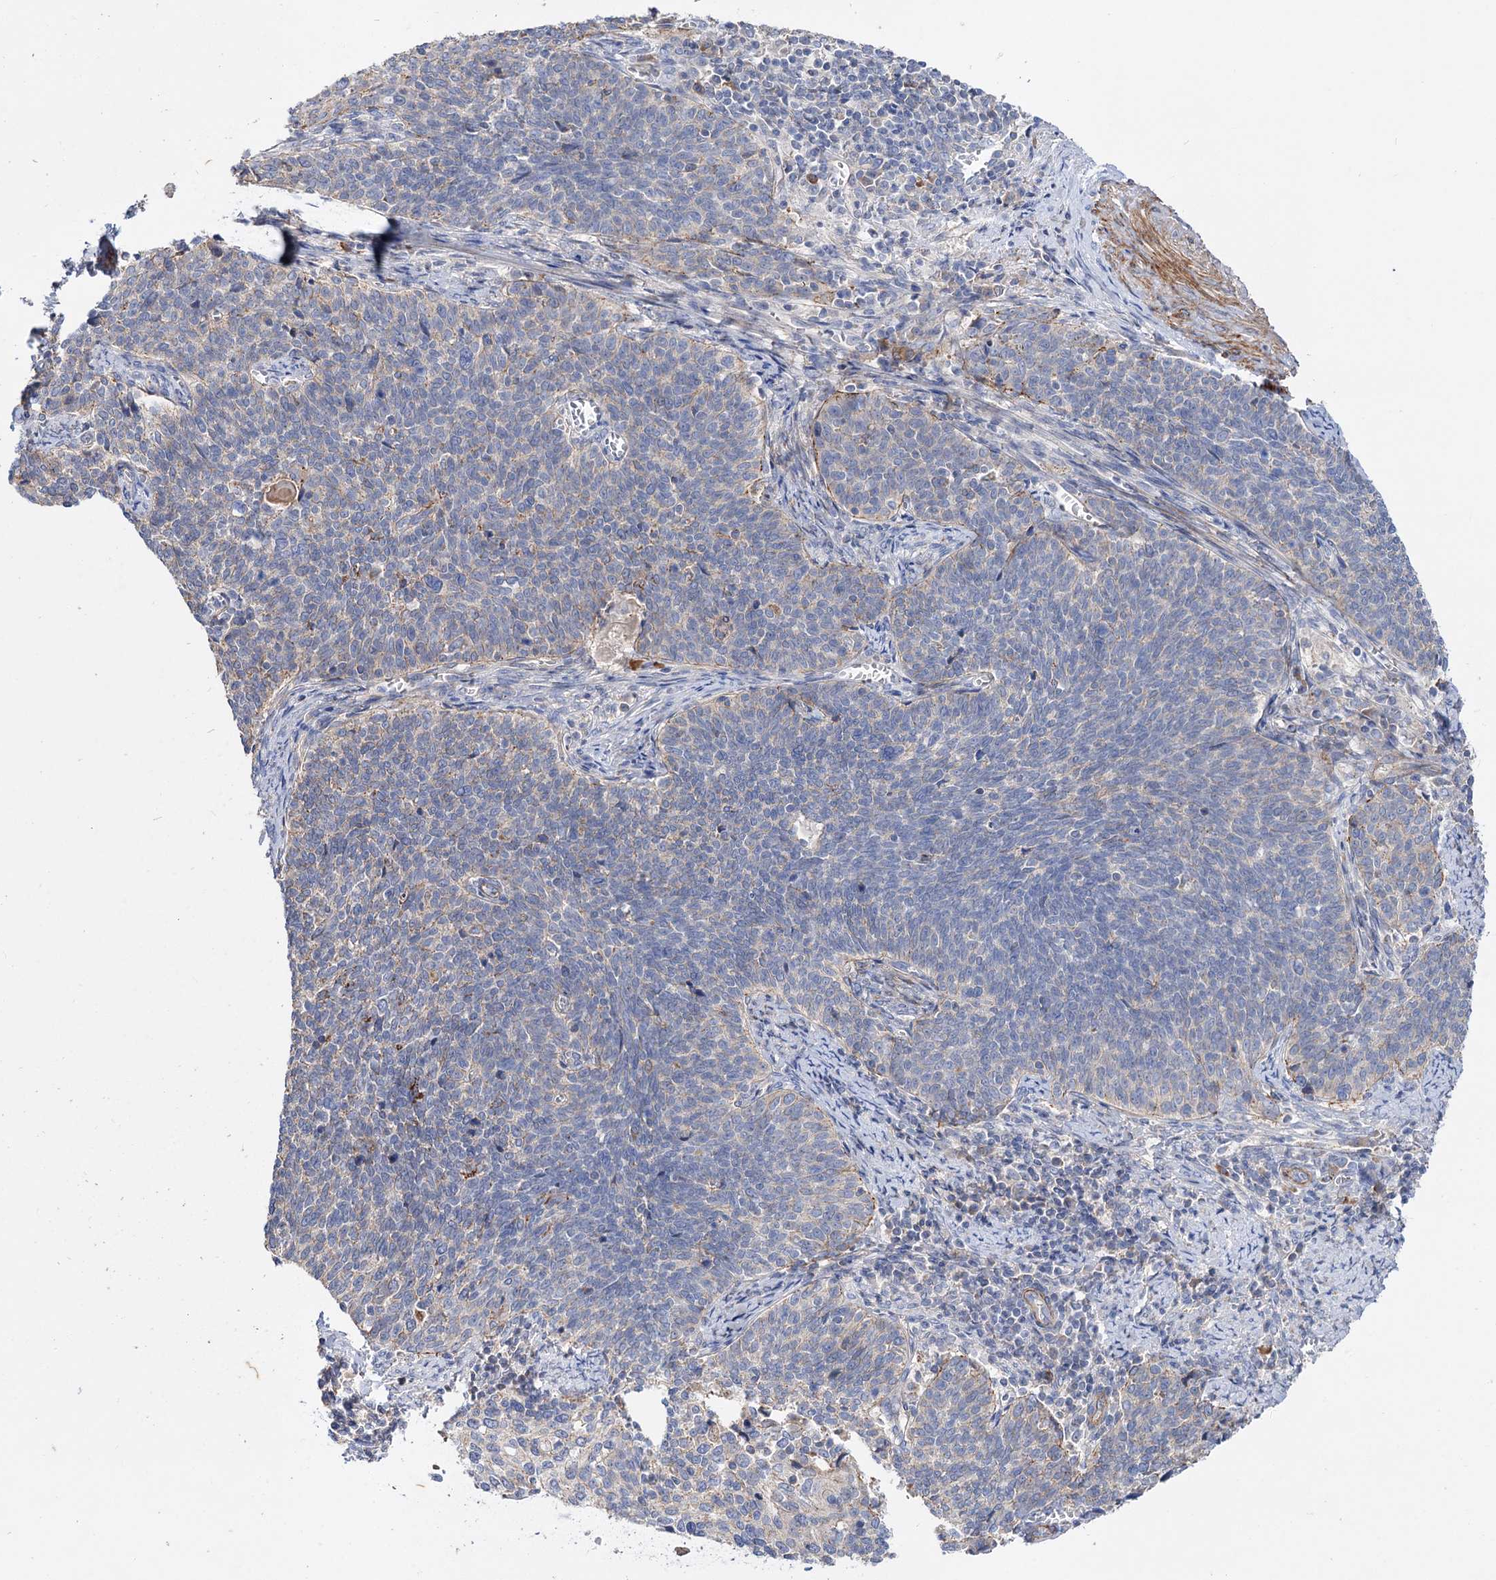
{"staining": {"intensity": "negative", "quantity": "none", "location": "none"}, "tissue": "cervical cancer", "cell_type": "Tumor cells", "image_type": "cancer", "snomed": [{"axis": "morphology", "description": "Squamous cell carcinoma, NOS"}, {"axis": "topography", "description": "Cervix"}], "caption": "DAB (3,3'-diaminobenzidine) immunohistochemical staining of human cervical cancer shows no significant staining in tumor cells. The staining is performed using DAB brown chromogen with nuclei counter-stained in using hematoxylin.", "gene": "NUDCD2", "patient": {"sex": "female", "age": 39}}